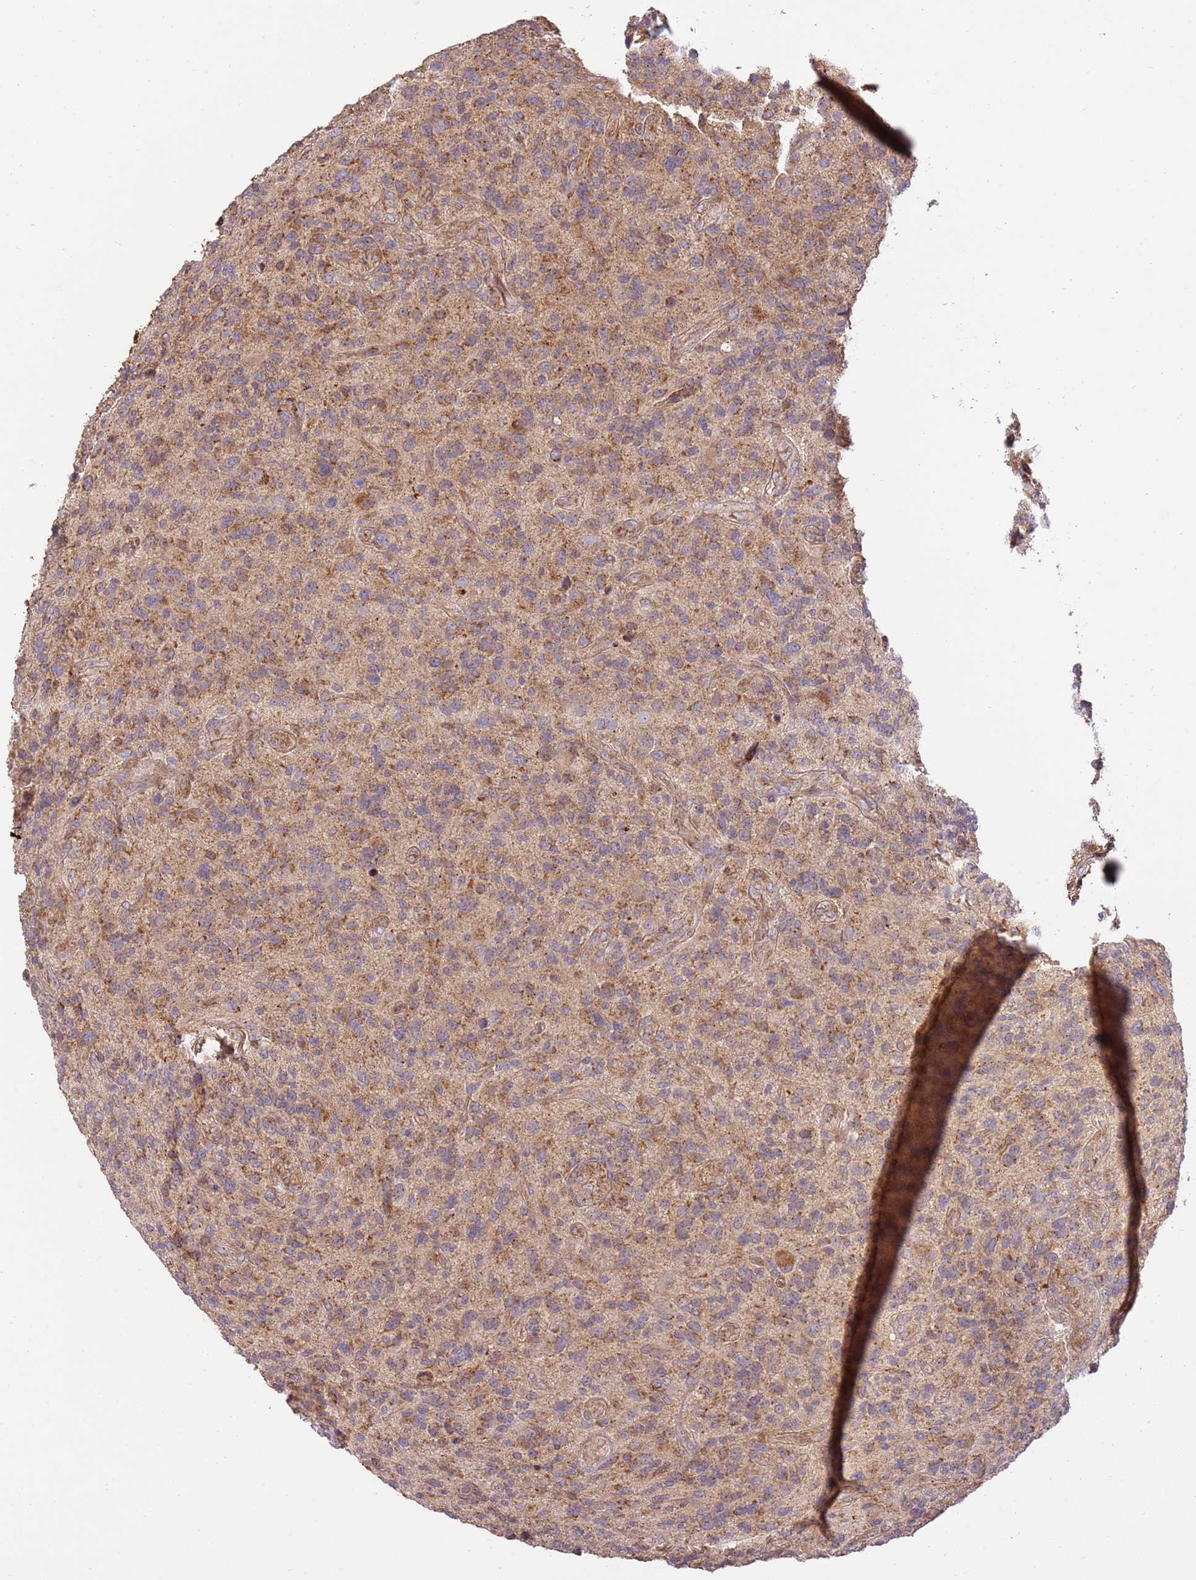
{"staining": {"intensity": "weak", "quantity": "25%-75%", "location": "cytoplasmic/membranous"}, "tissue": "glioma", "cell_type": "Tumor cells", "image_type": "cancer", "snomed": [{"axis": "morphology", "description": "Glioma, malignant, High grade"}, {"axis": "topography", "description": "Brain"}], "caption": "Immunohistochemistry (DAB (3,3'-diaminobenzidine)) staining of malignant glioma (high-grade) displays weak cytoplasmic/membranous protein positivity in about 25%-75% of tumor cells. (Stains: DAB in brown, nuclei in blue, Microscopy: brightfield microscopy at high magnification).", "gene": "SPATA2L", "patient": {"sex": "male", "age": 47}}